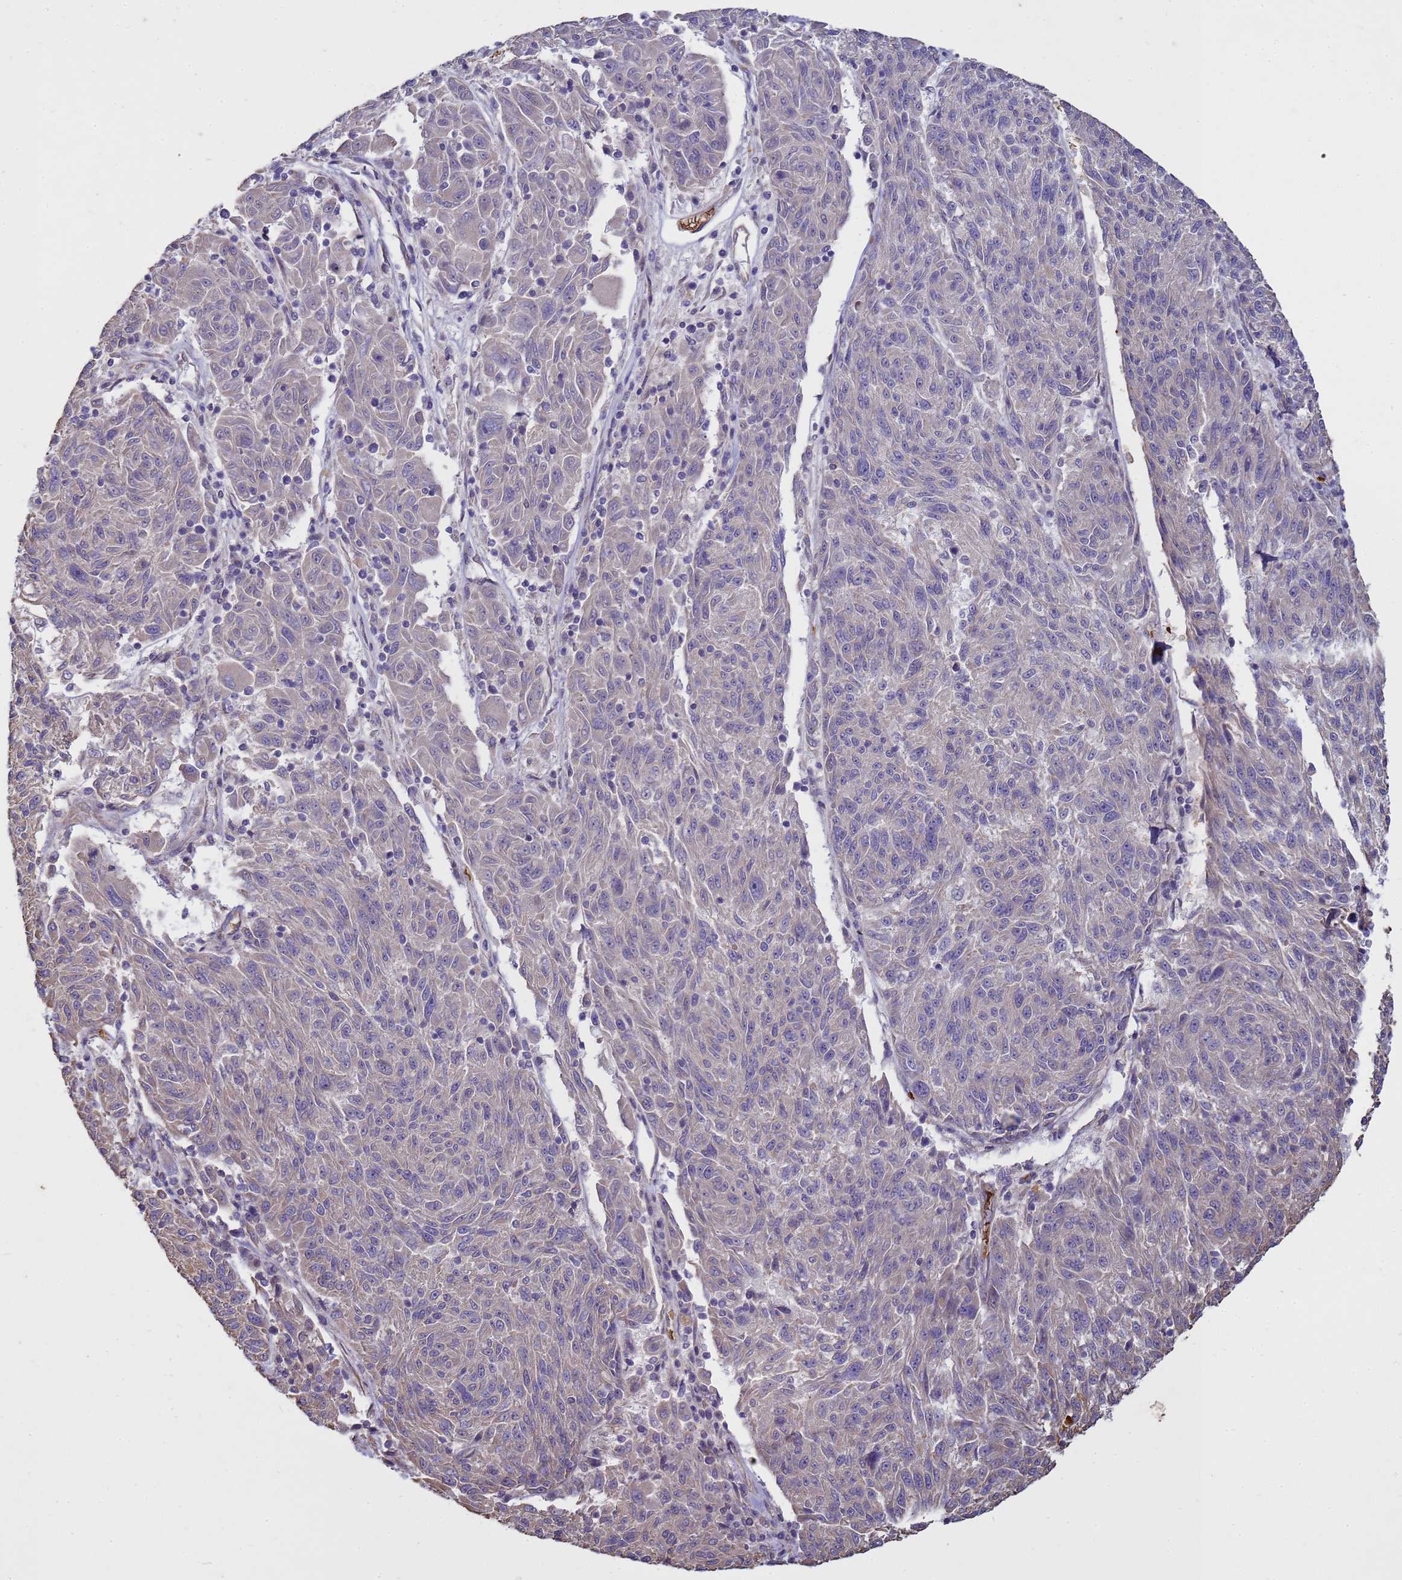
{"staining": {"intensity": "negative", "quantity": "none", "location": "none"}, "tissue": "melanoma", "cell_type": "Tumor cells", "image_type": "cancer", "snomed": [{"axis": "morphology", "description": "Malignant melanoma, NOS"}, {"axis": "topography", "description": "Skin"}], "caption": "Tumor cells are negative for brown protein staining in melanoma. (DAB (3,3'-diaminobenzidine) IHC, high magnification).", "gene": "SGIP1", "patient": {"sex": "male", "age": 53}}